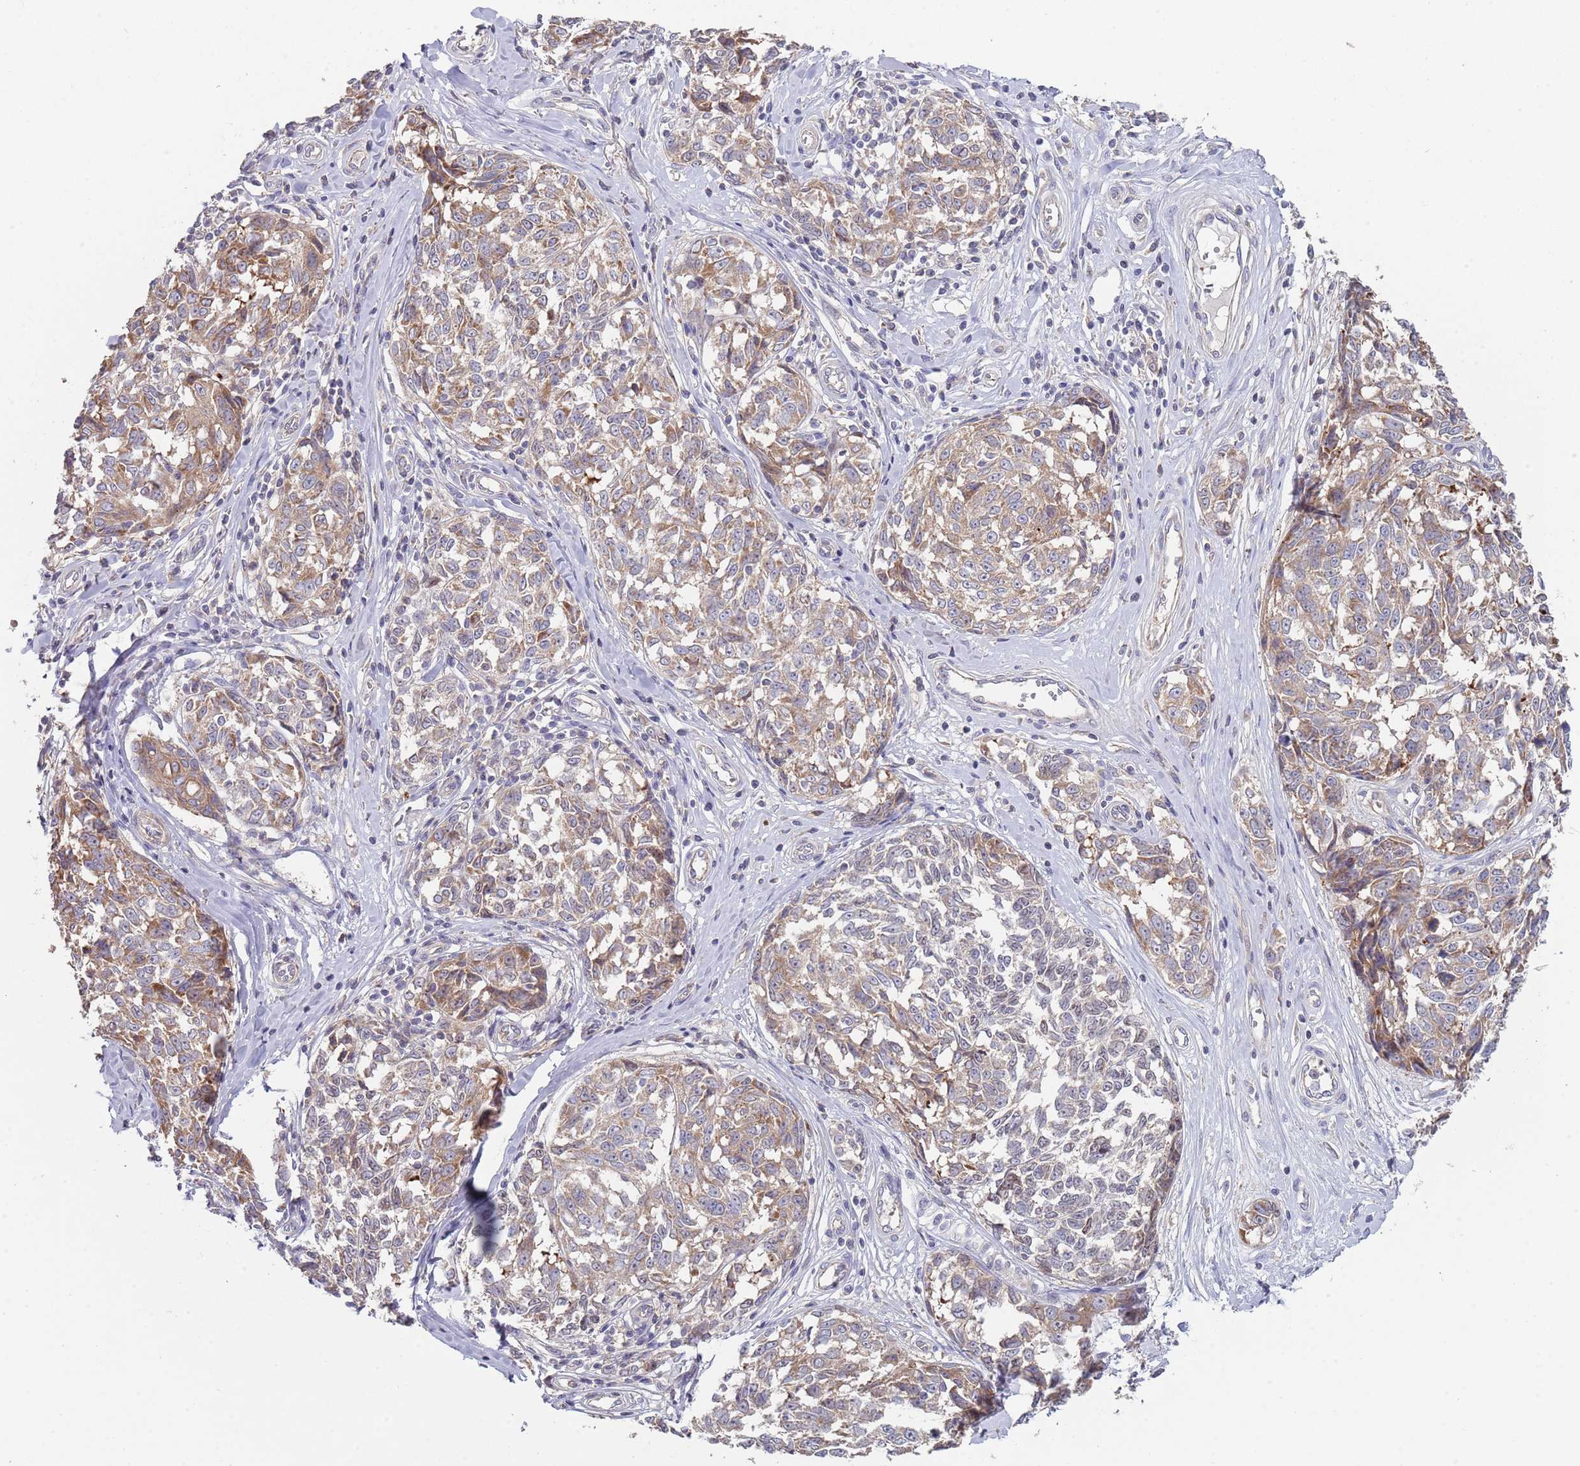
{"staining": {"intensity": "moderate", "quantity": "25%-75%", "location": "cytoplasmic/membranous"}, "tissue": "melanoma", "cell_type": "Tumor cells", "image_type": "cancer", "snomed": [{"axis": "morphology", "description": "Normal tissue, NOS"}, {"axis": "morphology", "description": "Malignant melanoma, NOS"}, {"axis": "topography", "description": "Skin"}], "caption": "This is an image of immunohistochemistry staining of malignant melanoma, which shows moderate staining in the cytoplasmic/membranous of tumor cells.", "gene": "ABCC10", "patient": {"sex": "female", "age": 64}}